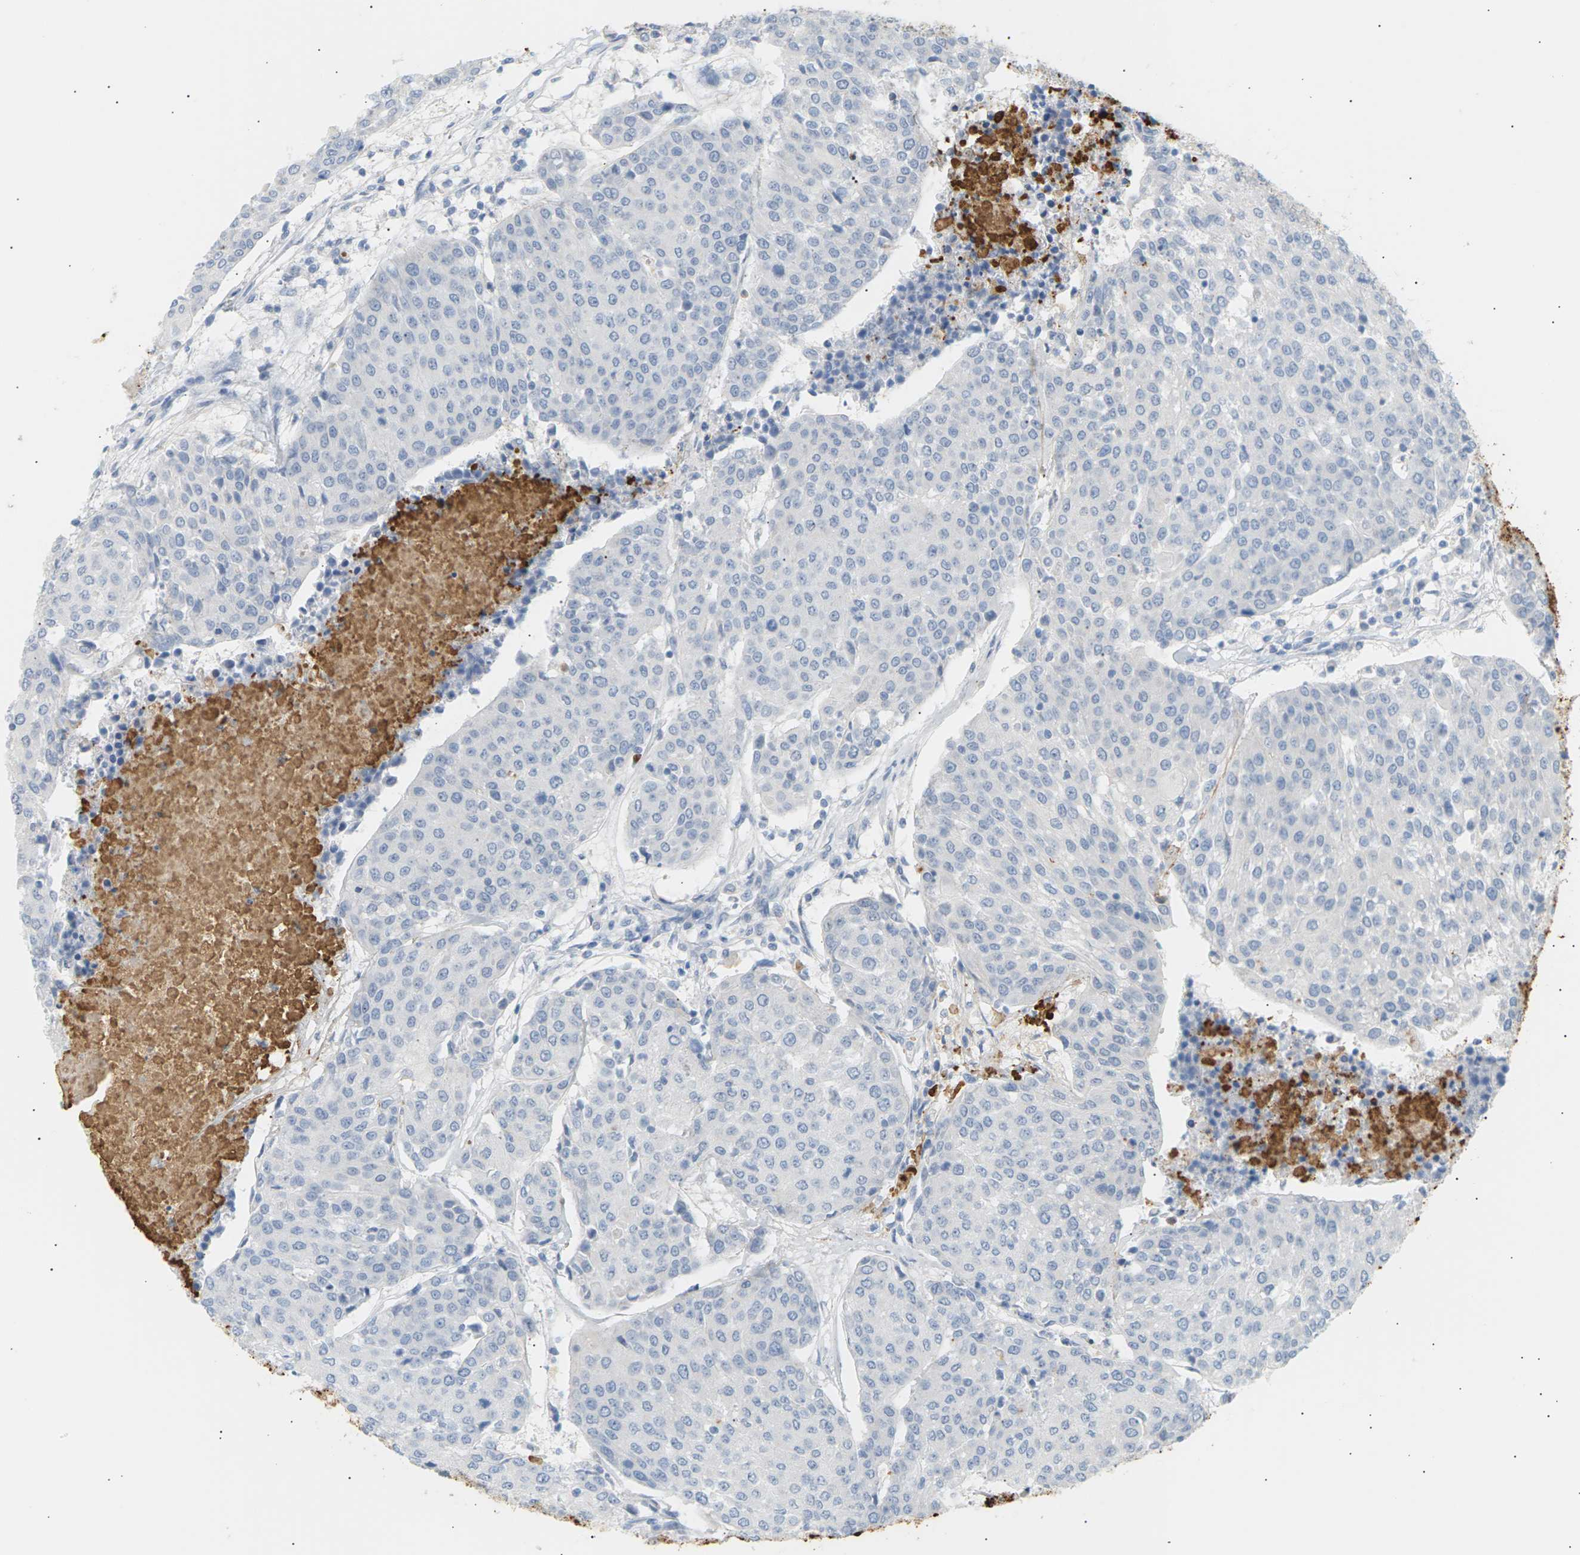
{"staining": {"intensity": "negative", "quantity": "none", "location": "none"}, "tissue": "urothelial cancer", "cell_type": "Tumor cells", "image_type": "cancer", "snomed": [{"axis": "morphology", "description": "Urothelial carcinoma, High grade"}, {"axis": "topography", "description": "Urinary bladder"}], "caption": "An image of high-grade urothelial carcinoma stained for a protein displays no brown staining in tumor cells.", "gene": "CLU", "patient": {"sex": "female", "age": 85}}